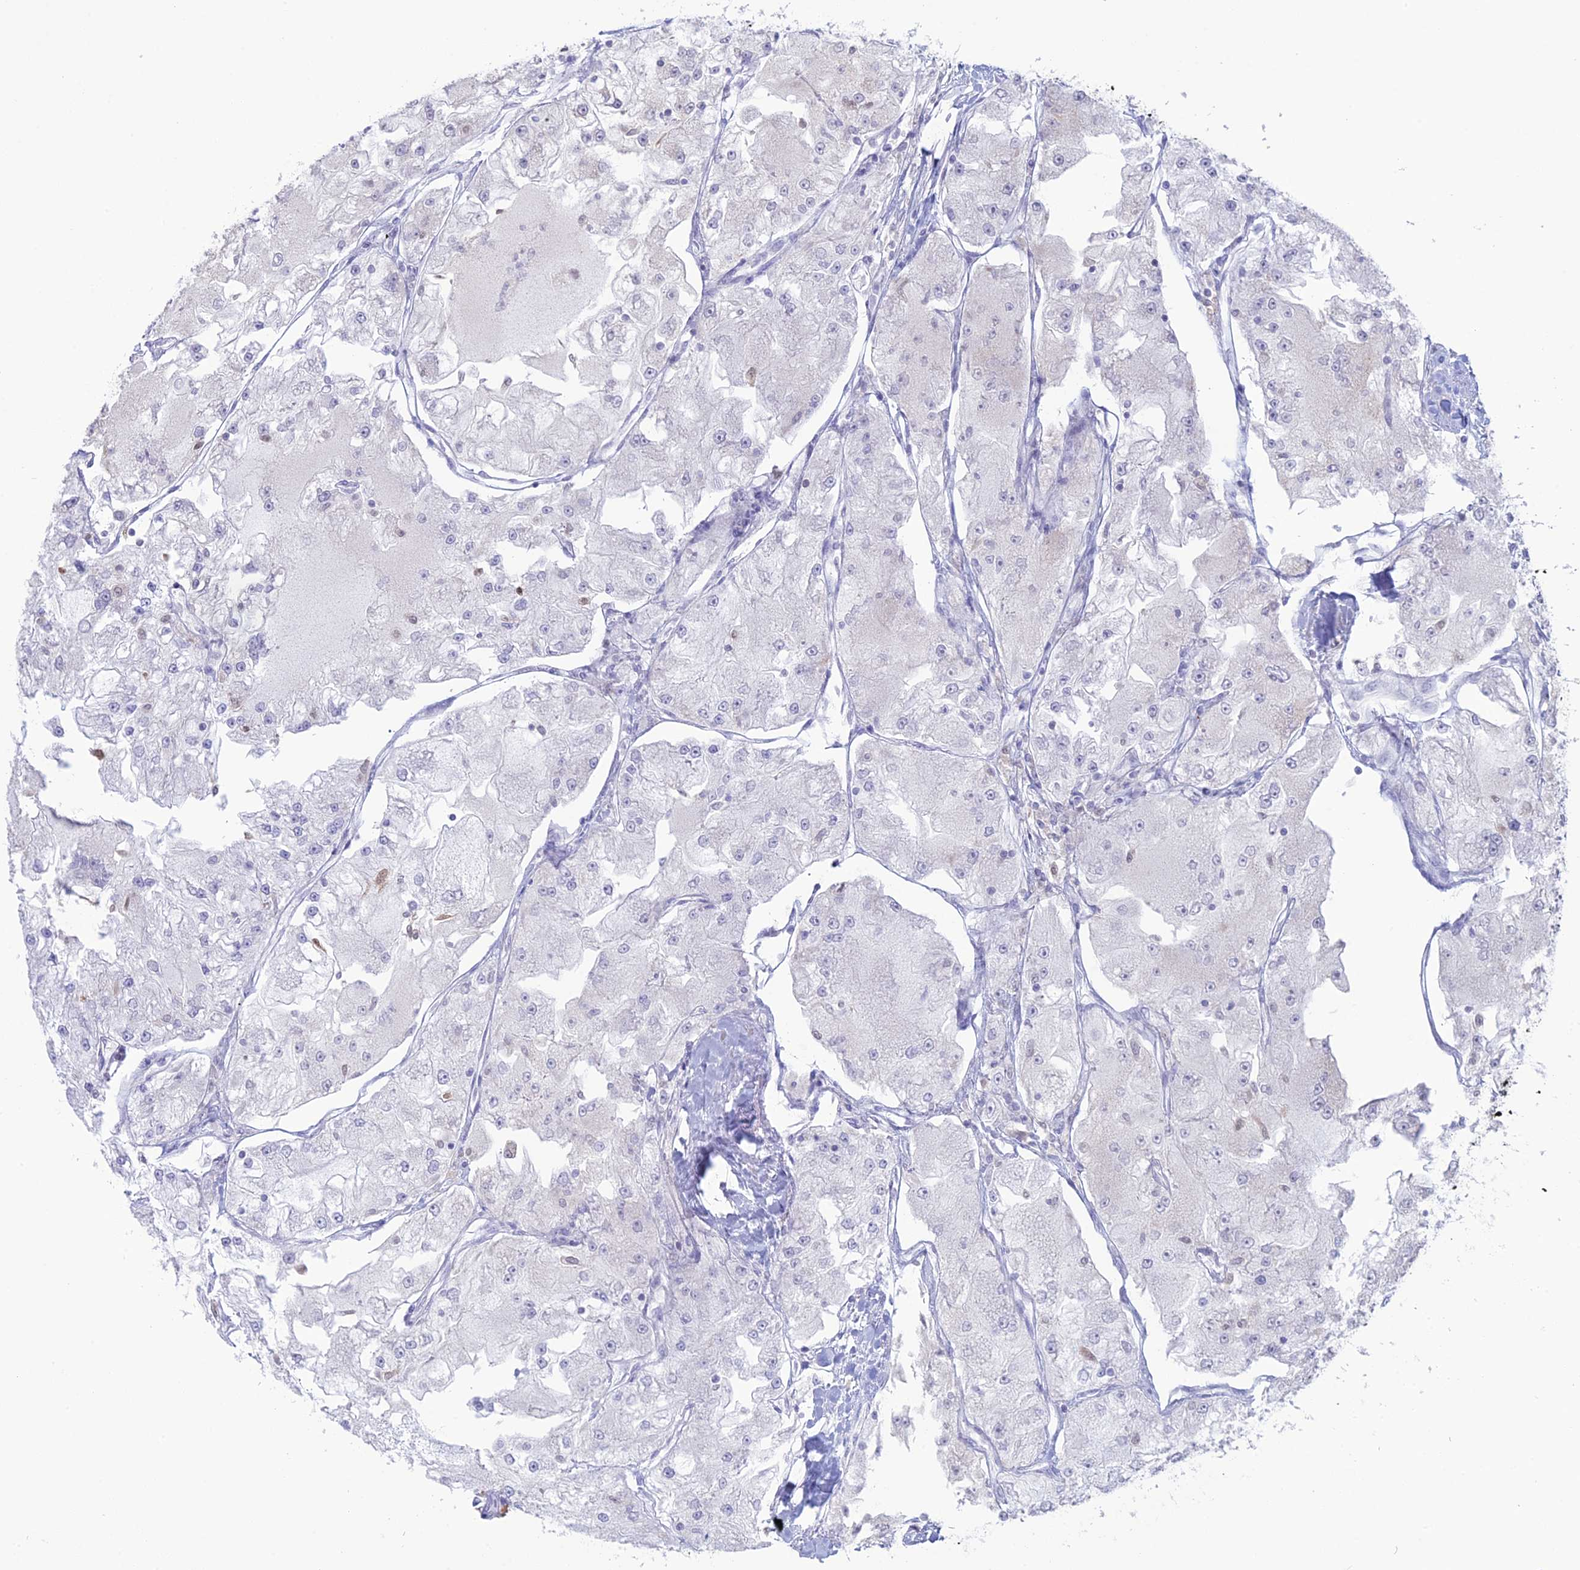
{"staining": {"intensity": "negative", "quantity": "none", "location": "none"}, "tissue": "renal cancer", "cell_type": "Tumor cells", "image_type": "cancer", "snomed": [{"axis": "morphology", "description": "Adenocarcinoma, NOS"}, {"axis": "topography", "description": "Kidney"}], "caption": "High power microscopy photomicrograph of an IHC histopathology image of renal cancer (adenocarcinoma), revealing no significant expression in tumor cells.", "gene": "PGBD4", "patient": {"sex": "female", "age": 72}}